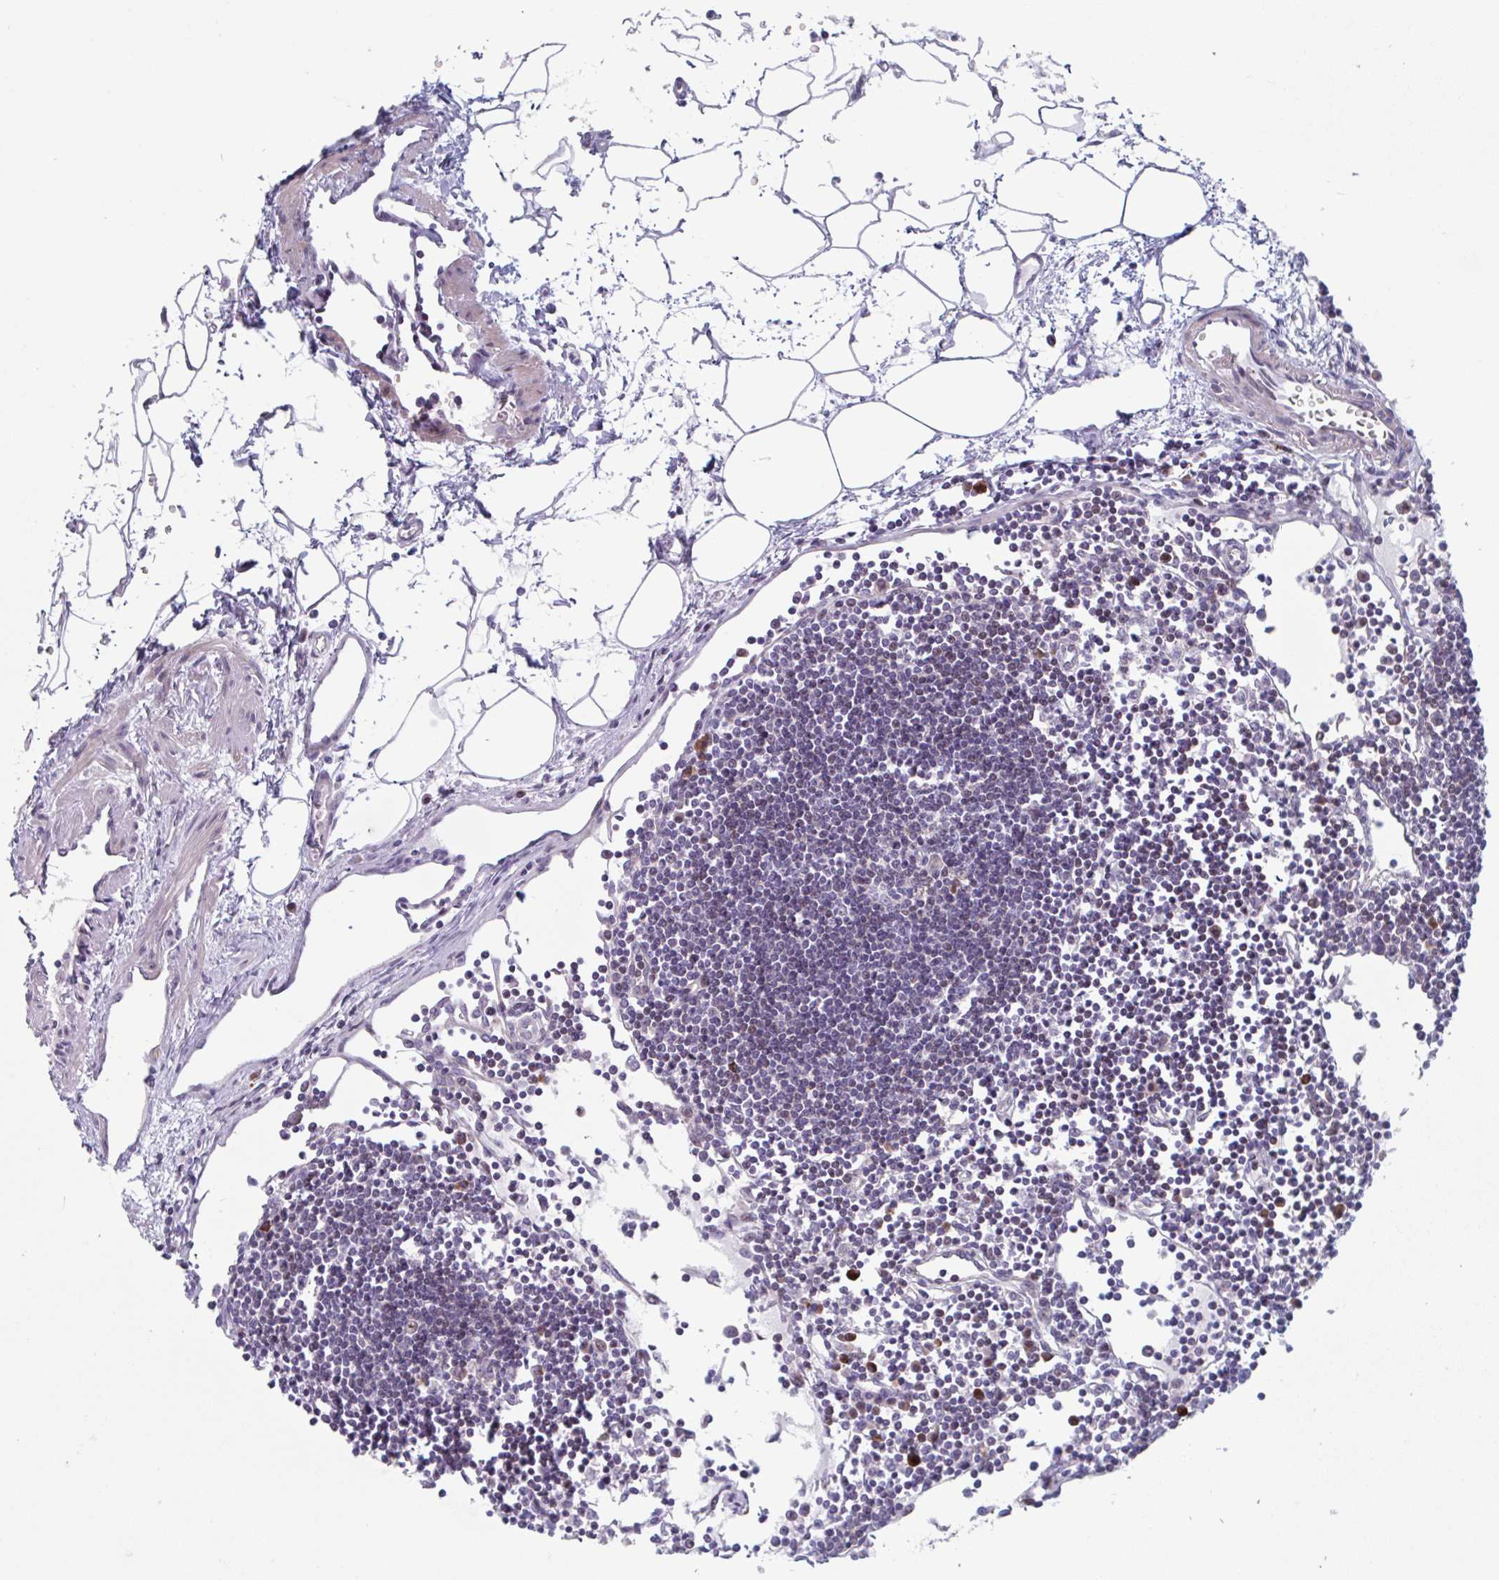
{"staining": {"intensity": "negative", "quantity": "none", "location": "none"}, "tissue": "lymph node", "cell_type": "Germinal center cells", "image_type": "normal", "snomed": [{"axis": "morphology", "description": "Normal tissue, NOS"}, {"axis": "topography", "description": "Lymph node"}], "caption": "Germinal center cells are negative for brown protein staining in normal lymph node. (DAB IHC visualized using brightfield microscopy, high magnification).", "gene": "DUXA", "patient": {"sex": "female", "age": 65}}